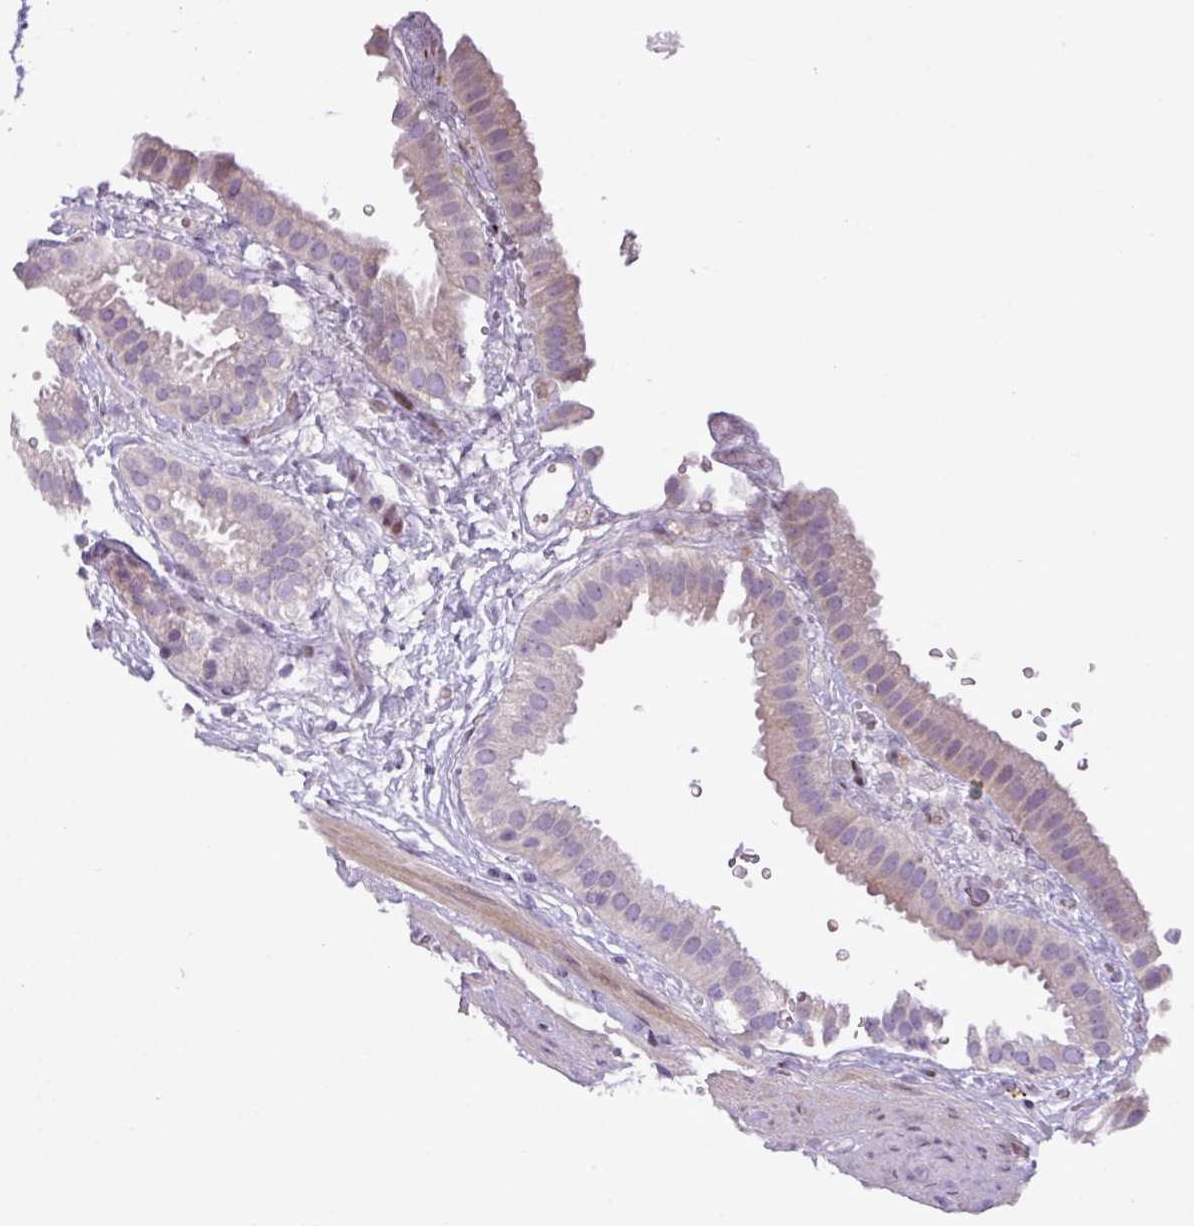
{"staining": {"intensity": "negative", "quantity": "none", "location": "none"}, "tissue": "gallbladder", "cell_type": "Glandular cells", "image_type": "normal", "snomed": [{"axis": "morphology", "description": "Normal tissue, NOS"}, {"axis": "topography", "description": "Gallbladder"}], "caption": "The image shows no significant expression in glandular cells of gallbladder.", "gene": "IL17A", "patient": {"sex": "female", "age": 61}}